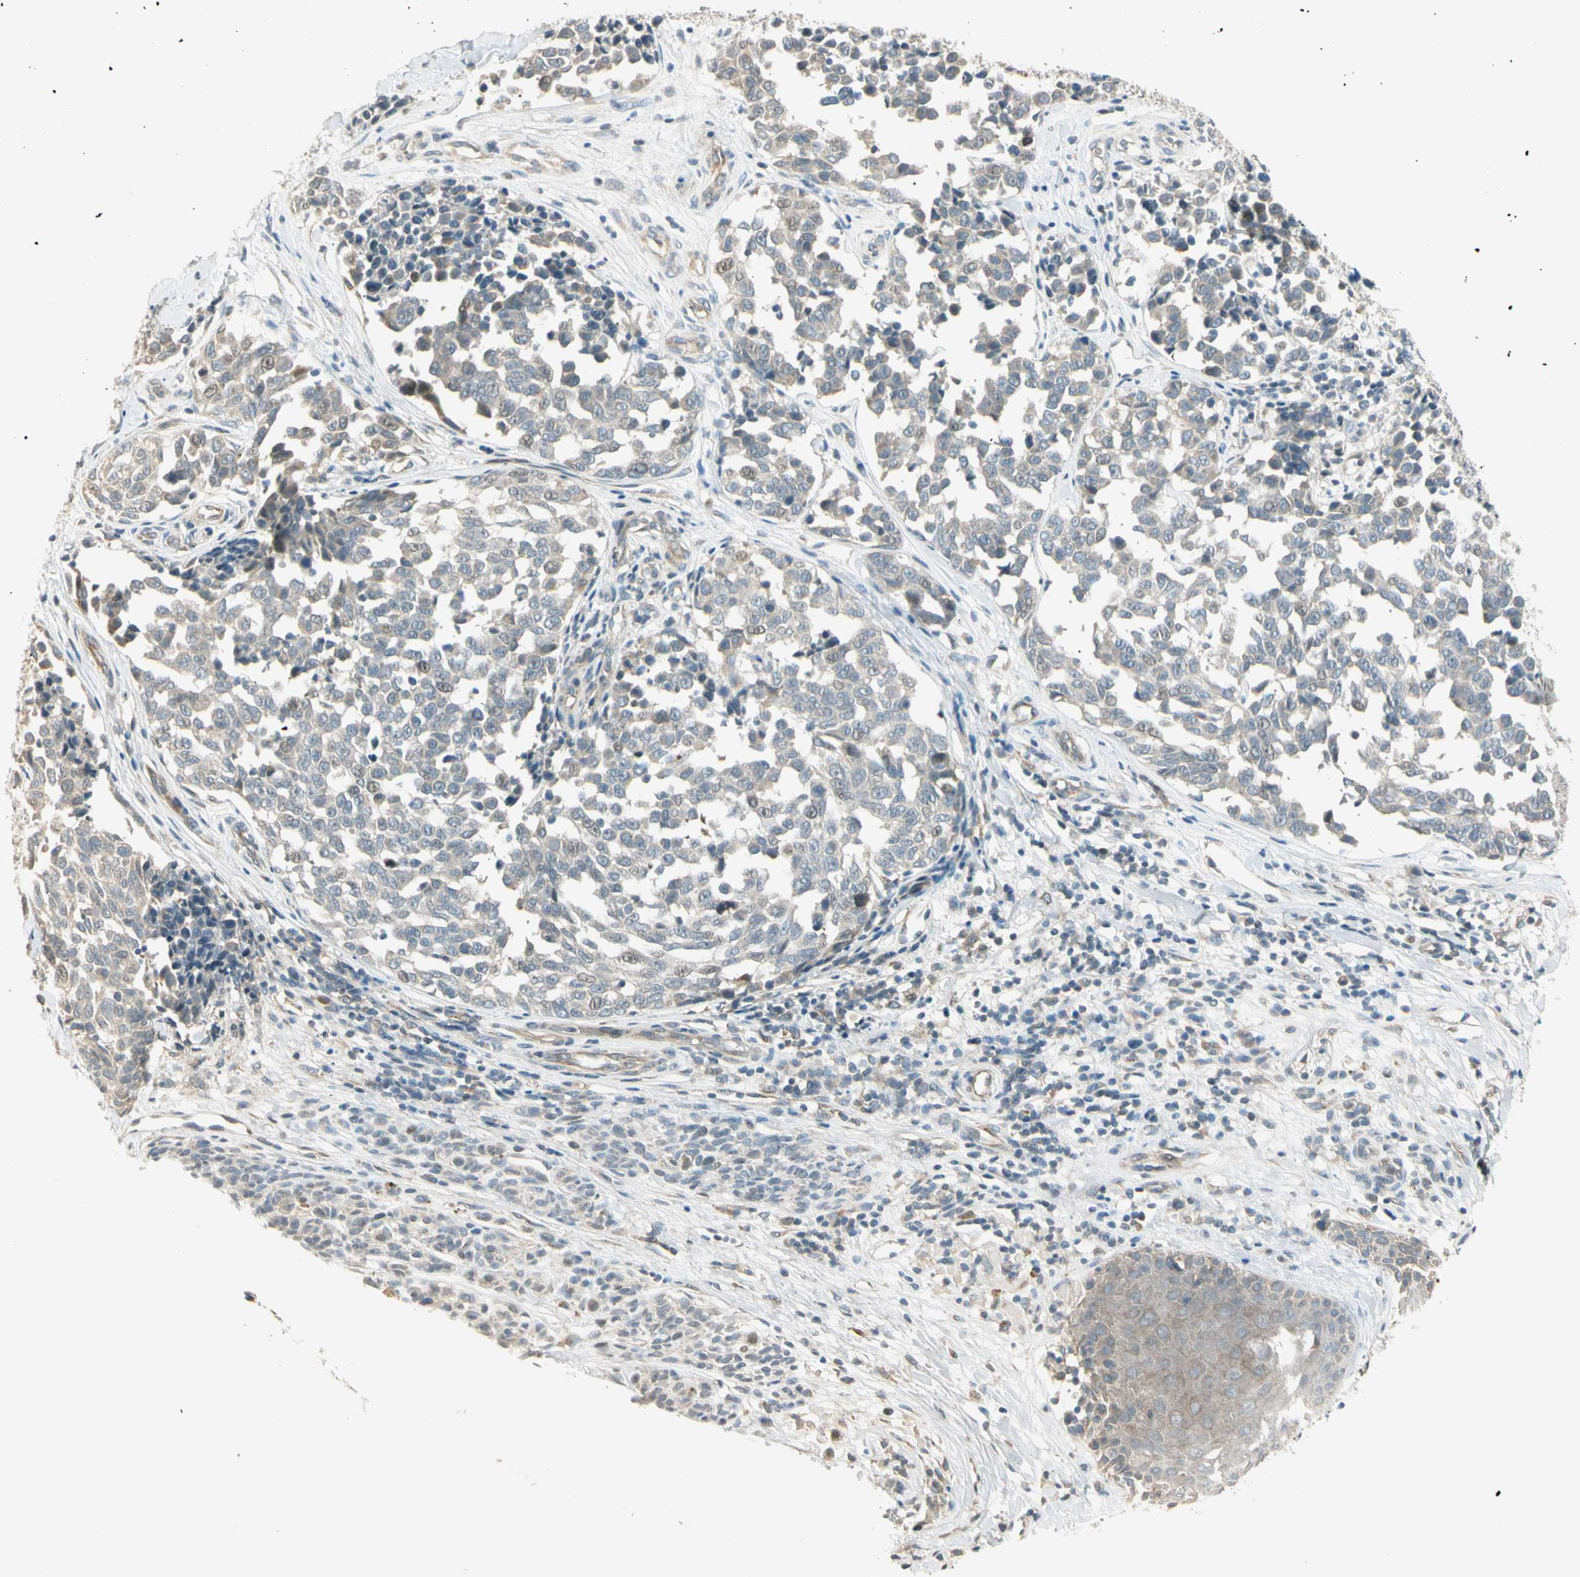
{"staining": {"intensity": "negative", "quantity": "none", "location": "none"}, "tissue": "melanoma", "cell_type": "Tumor cells", "image_type": "cancer", "snomed": [{"axis": "morphology", "description": "Malignant melanoma, NOS"}, {"axis": "topography", "description": "Skin"}], "caption": "An immunohistochemistry (IHC) image of malignant melanoma is shown. There is no staining in tumor cells of malignant melanoma.", "gene": "PCDHB15", "patient": {"sex": "female", "age": 64}}